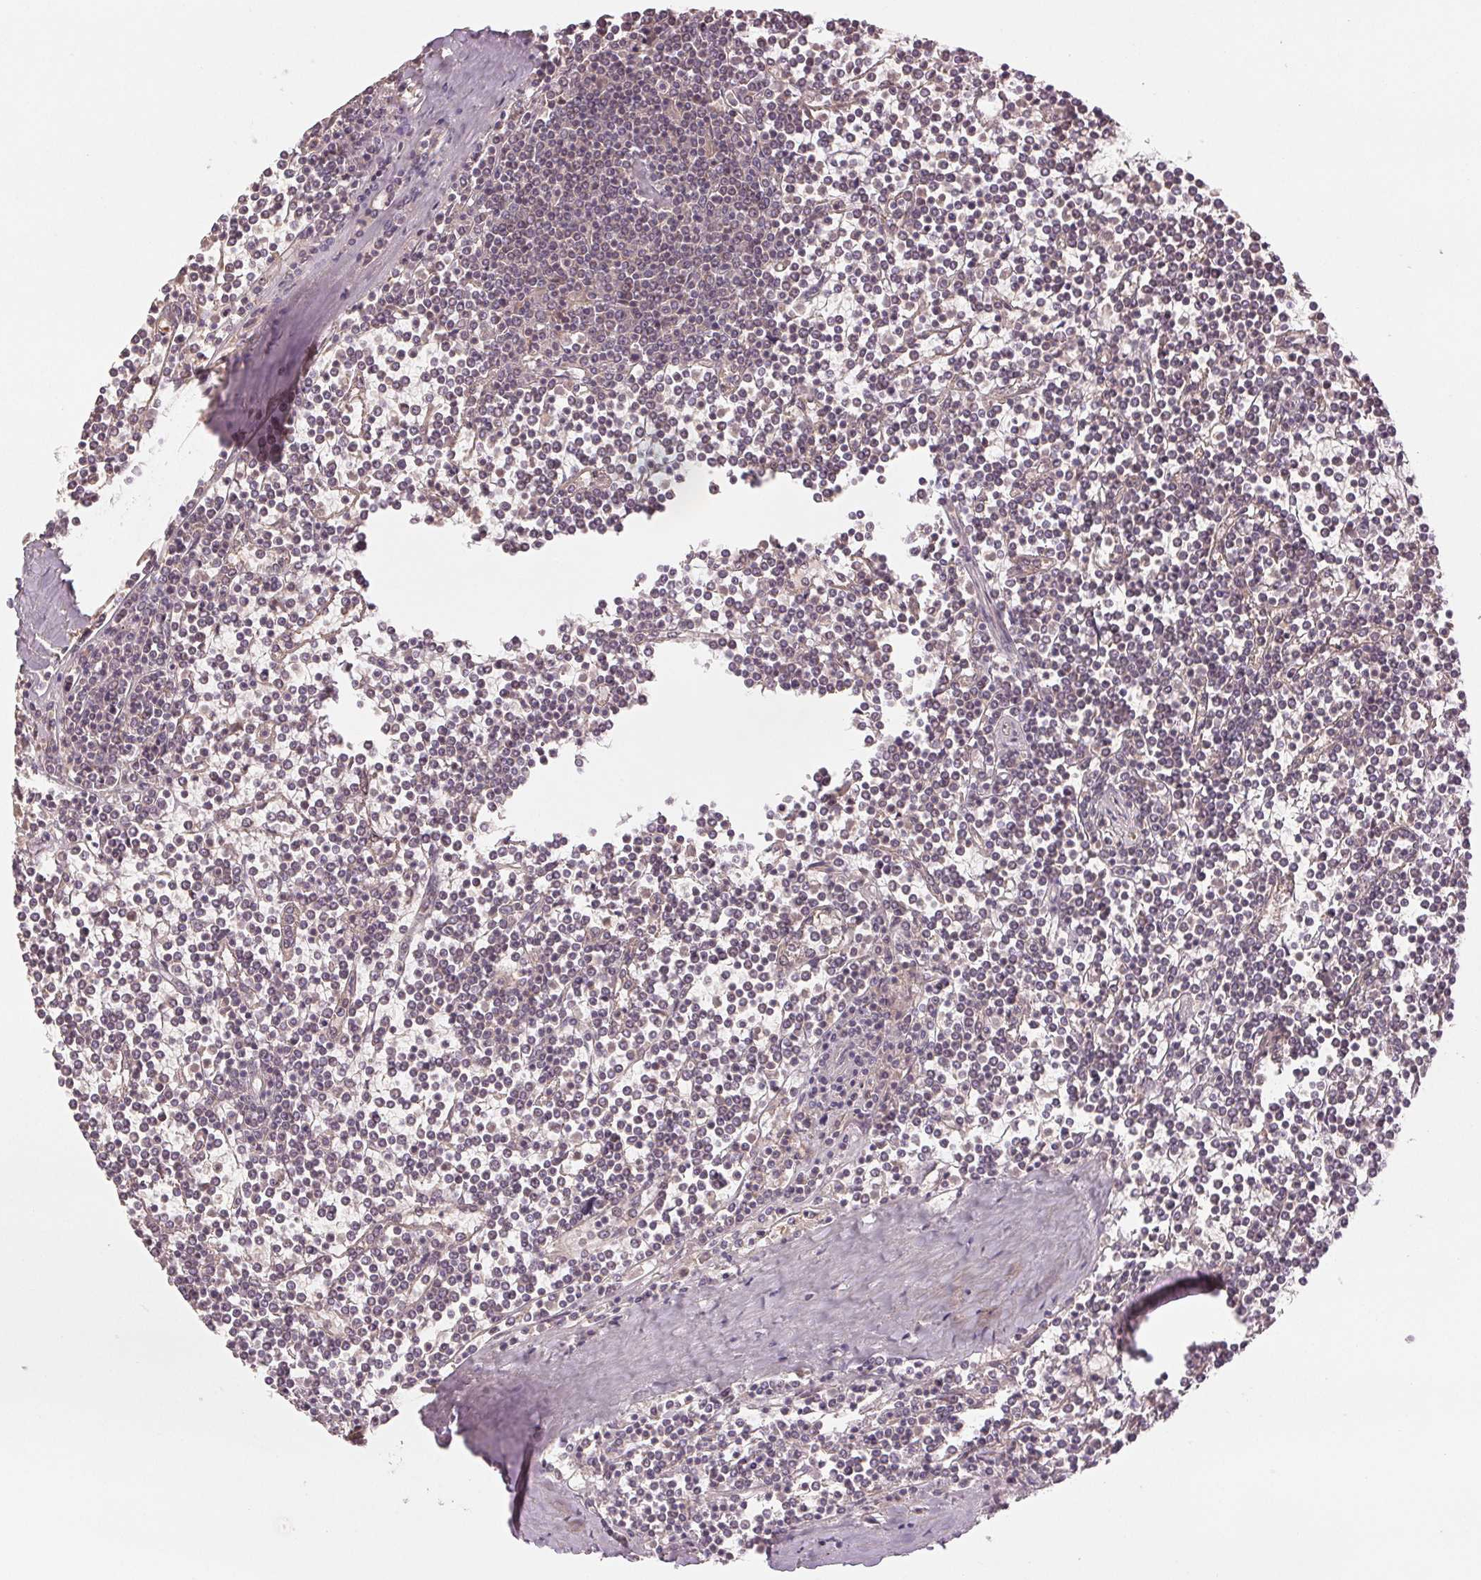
{"staining": {"intensity": "negative", "quantity": "none", "location": "none"}, "tissue": "lymphoma", "cell_type": "Tumor cells", "image_type": "cancer", "snomed": [{"axis": "morphology", "description": "Malignant lymphoma, non-Hodgkin's type, Low grade"}, {"axis": "topography", "description": "Spleen"}], "caption": "This is an immunohistochemistry (IHC) image of human low-grade malignant lymphoma, non-Hodgkin's type. There is no positivity in tumor cells.", "gene": "COX14", "patient": {"sex": "female", "age": 19}}